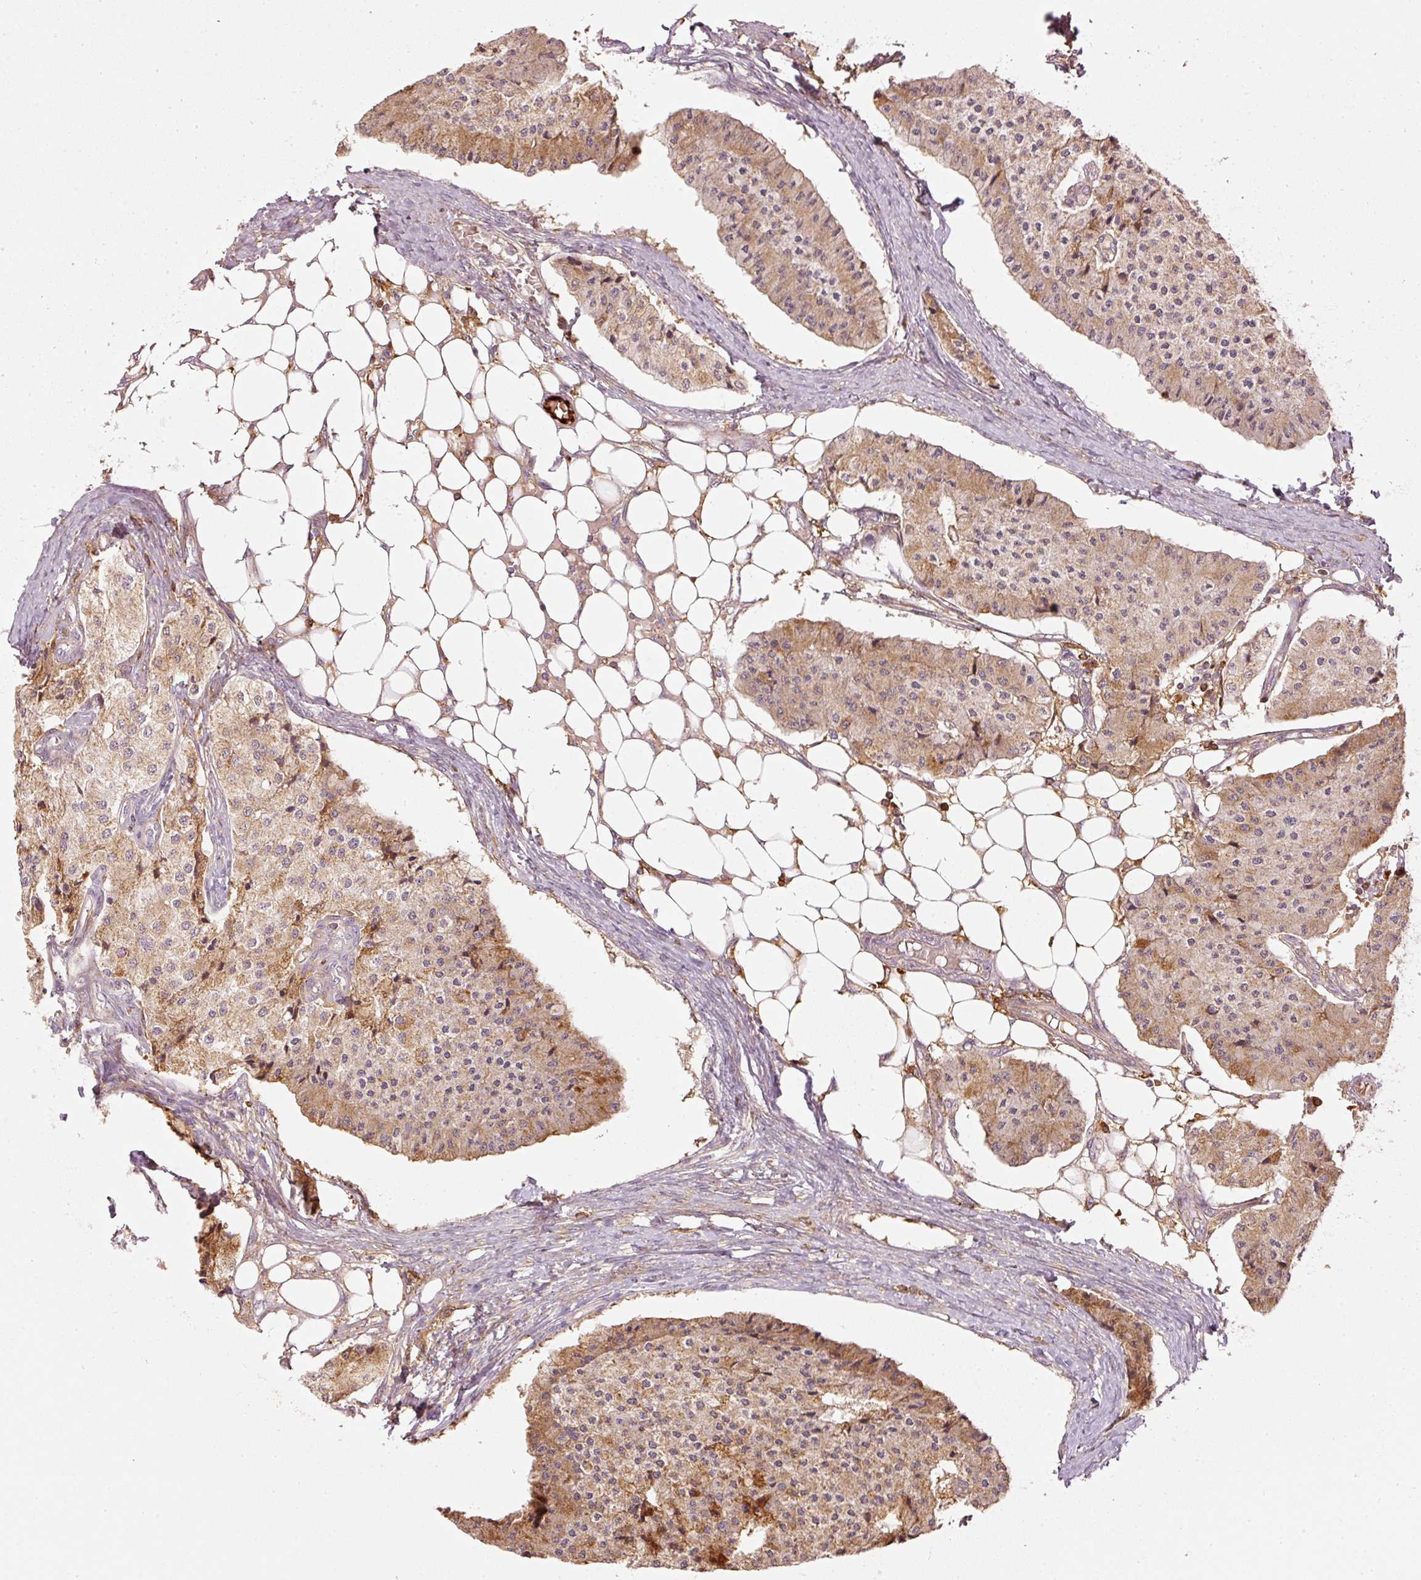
{"staining": {"intensity": "moderate", "quantity": "25%-75%", "location": "cytoplasmic/membranous"}, "tissue": "carcinoid", "cell_type": "Tumor cells", "image_type": "cancer", "snomed": [{"axis": "morphology", "description": "Carcinoid, malignant, NOS"}, {"axis": "topography", "description": "Colon"}], "caption": "Carcinoid (malignant) tissue shows moderate cytoplasmic/membranous staining in about 25%-75% of tumor cells, visualized by immunohistochemistry.", "gene": "SERPING1", "patient": {"sex": "female", "age": 52}}